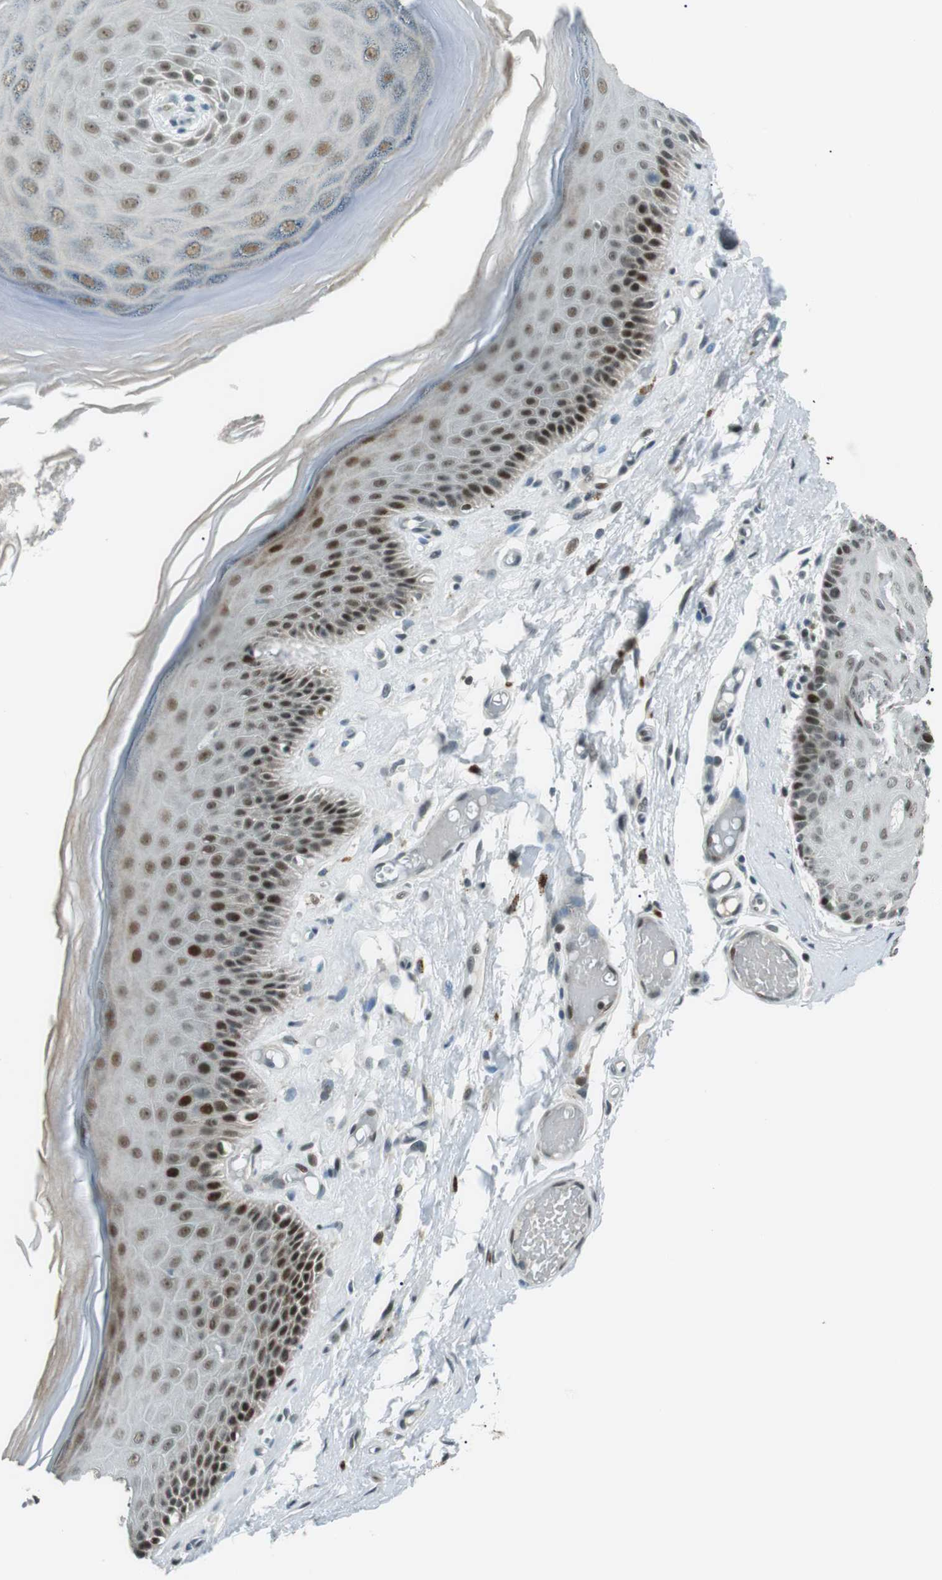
{"staining": {"intensity": "strong", "quantity": ">75%", "location": "nuclear"}, "tissue": "skin", "cell_type": "Epidermal cells", "image_type": "normal", "snomed": [{"axis": "morphology", "description": "Normal tissue, NOS"}, {"axis": "topography", "description": "Vulva"}], "caption": "A brown stain highlights strong nuclear expression of a protein in epidermal cells of normal skin. The protein of interest is shown in brown color, while the nuclei are stained blue.", "gene": "PJA1", "patient": {"sex": "female", "age": 73}}